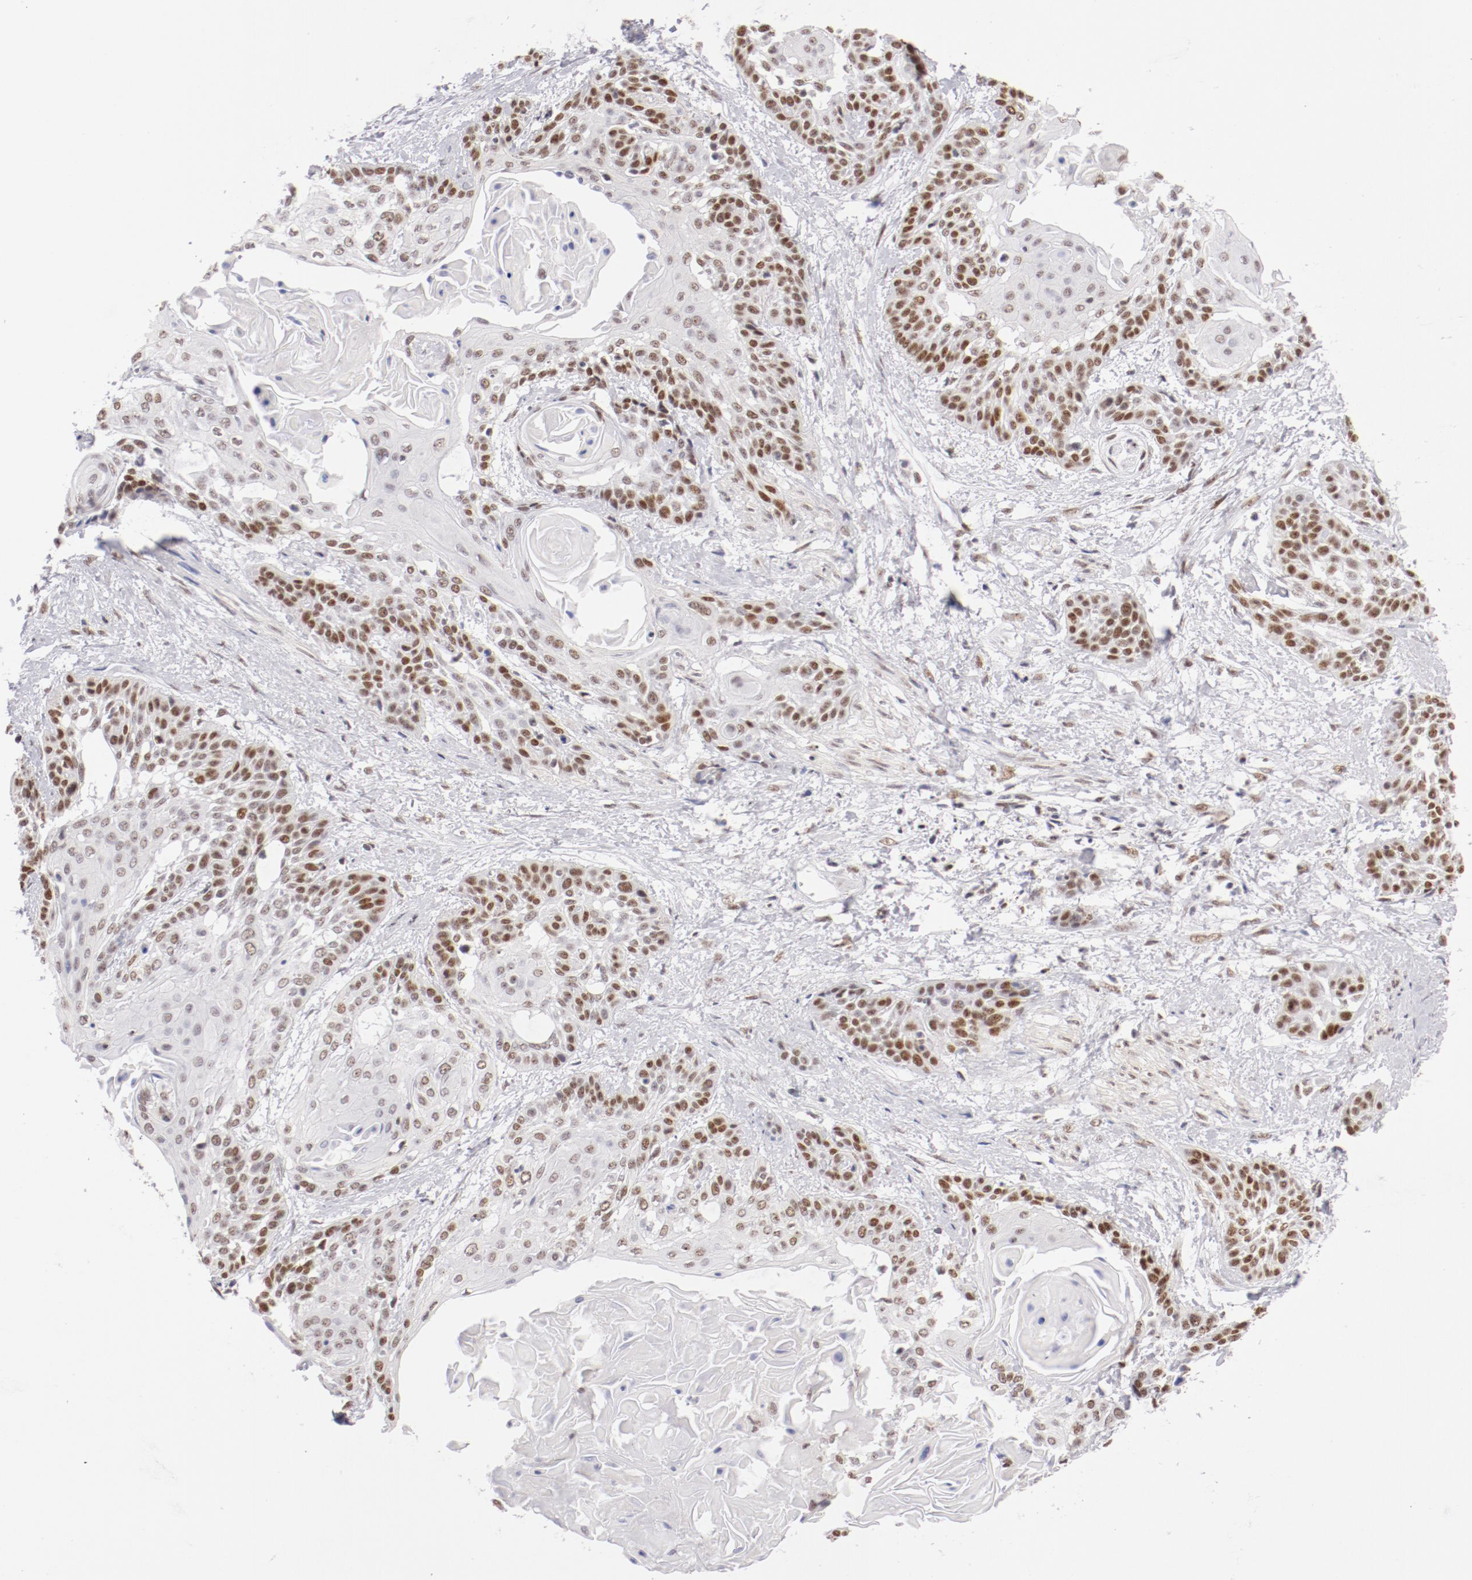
{"staining": {"intensity": "moderate", "quantity": "25%-75%", "location": "nuclear"}, "tissue": "cervical cancer", "cell_type": "Tumor cells", "image_type": "cancer", "snomed": [{"axis": "morphology", "description": "Squamous cell carcinoma, NOS"}, {"axis": "topography", "description": "Cervix"}], "caption": "The micrograph reveals immunohistochemical staining of squamous cell carcinoma (cervical). There is moderate nuclear expression is present in approximately 25%-75% of tumor cells. The staining is performed using DAB brown chromogen to label protein expression. The nuclei are counter-stained blue using hematoxylin.", "gene": "TFAP4", "patient": {"sex": "female", "age": 57}}